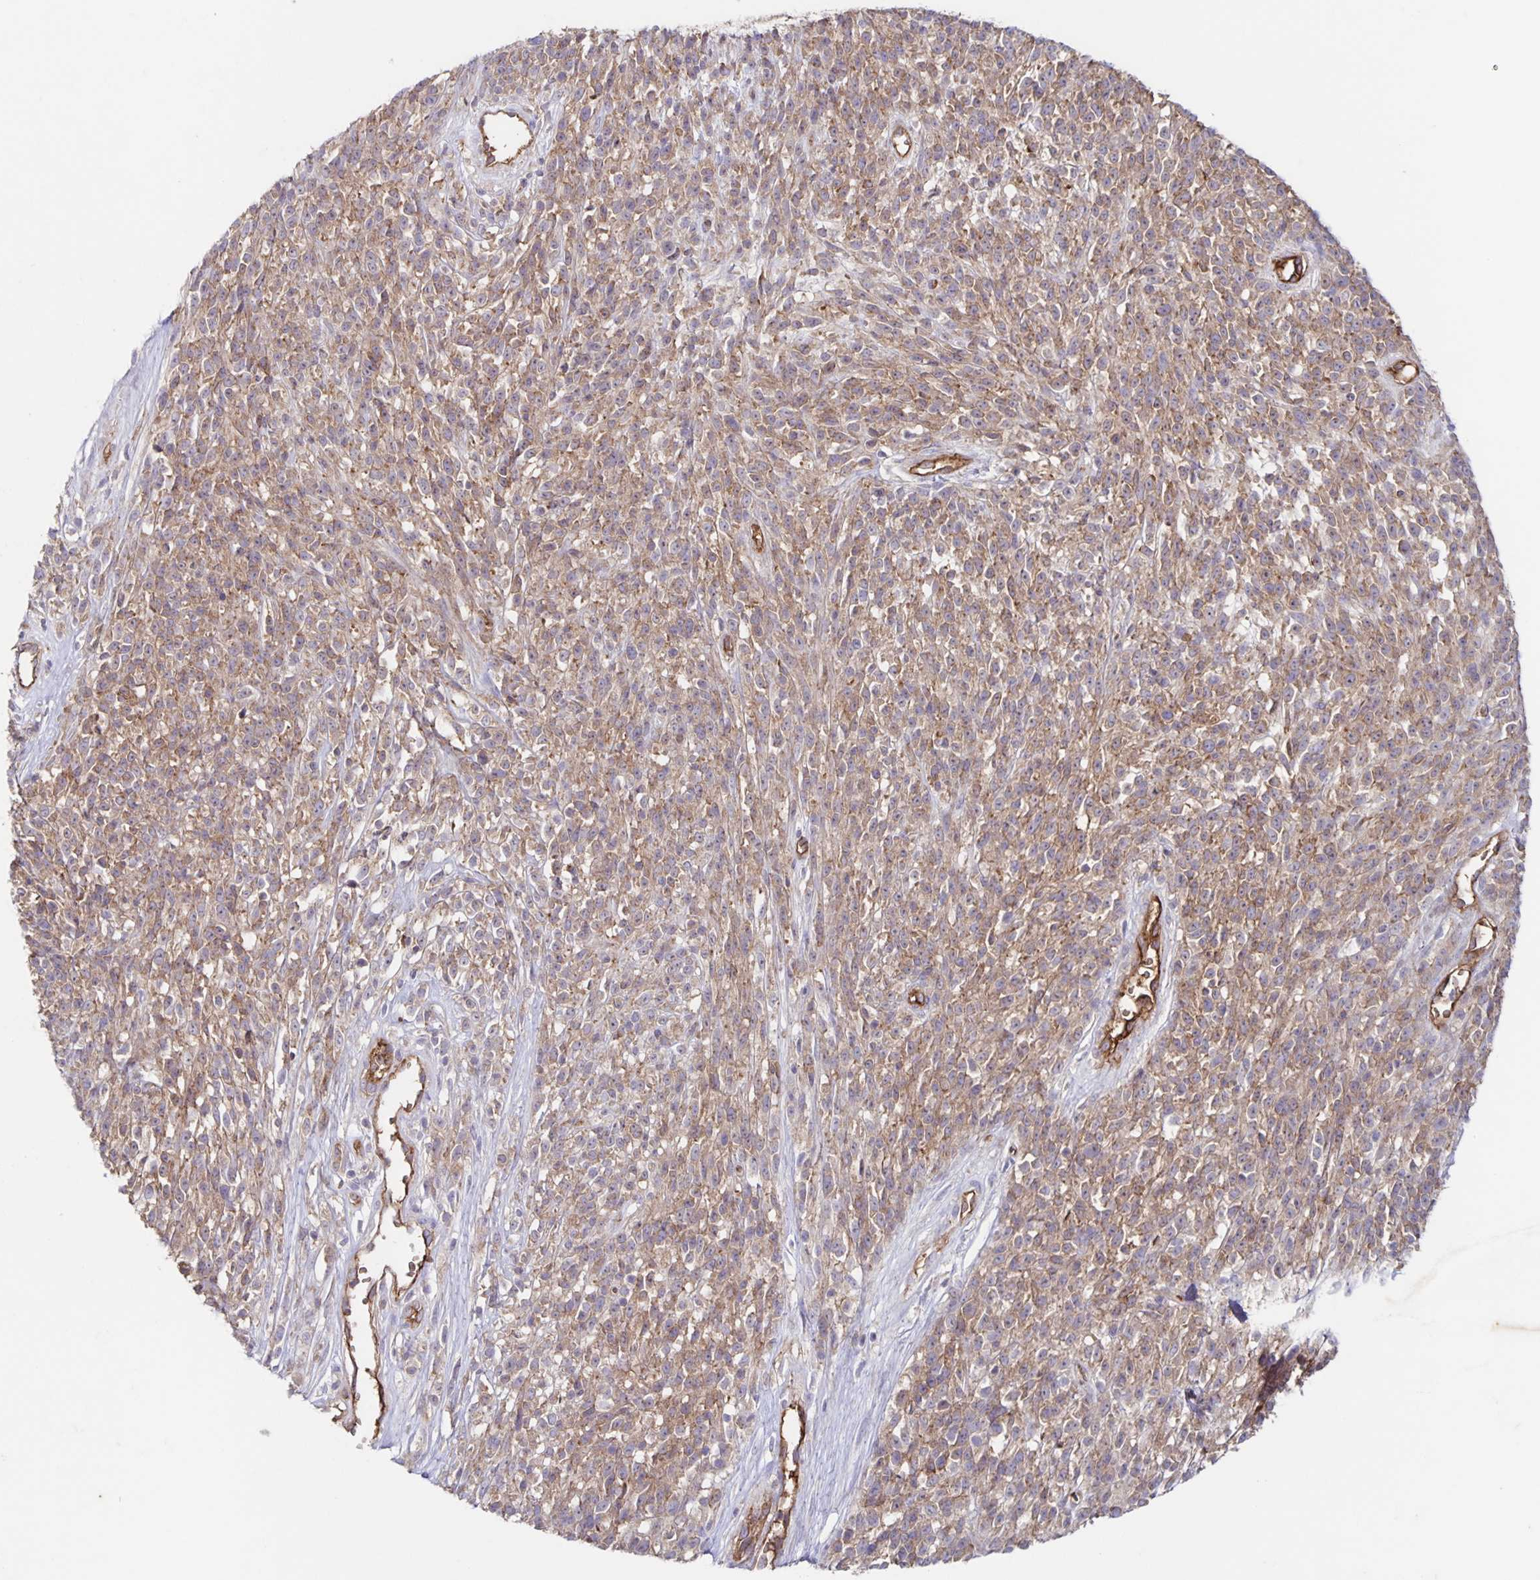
{"staining": {"intensity": "moderate", "quantity": ">75%", "location": "cytoplasmic/membranous"}, "tissue": "melanoma", "cell_type": "Tumor cells", "image_type": "cancer", "snomed": [{"axis": "morphology", "description": "Malignant melanoma, NOS"}, {"axis": "topography", "description": "Skin"}, {"axis": "topography", "description": "Skin of trunk"}], "caption": "Approximately >75% of tumor cells in melanoma show moderate cytoplasmic/membranous protein staining as visualized by brown immunohistochemical staining.", "gene": "ITGA2", "patient": {"sex": "male", "age": 74}}